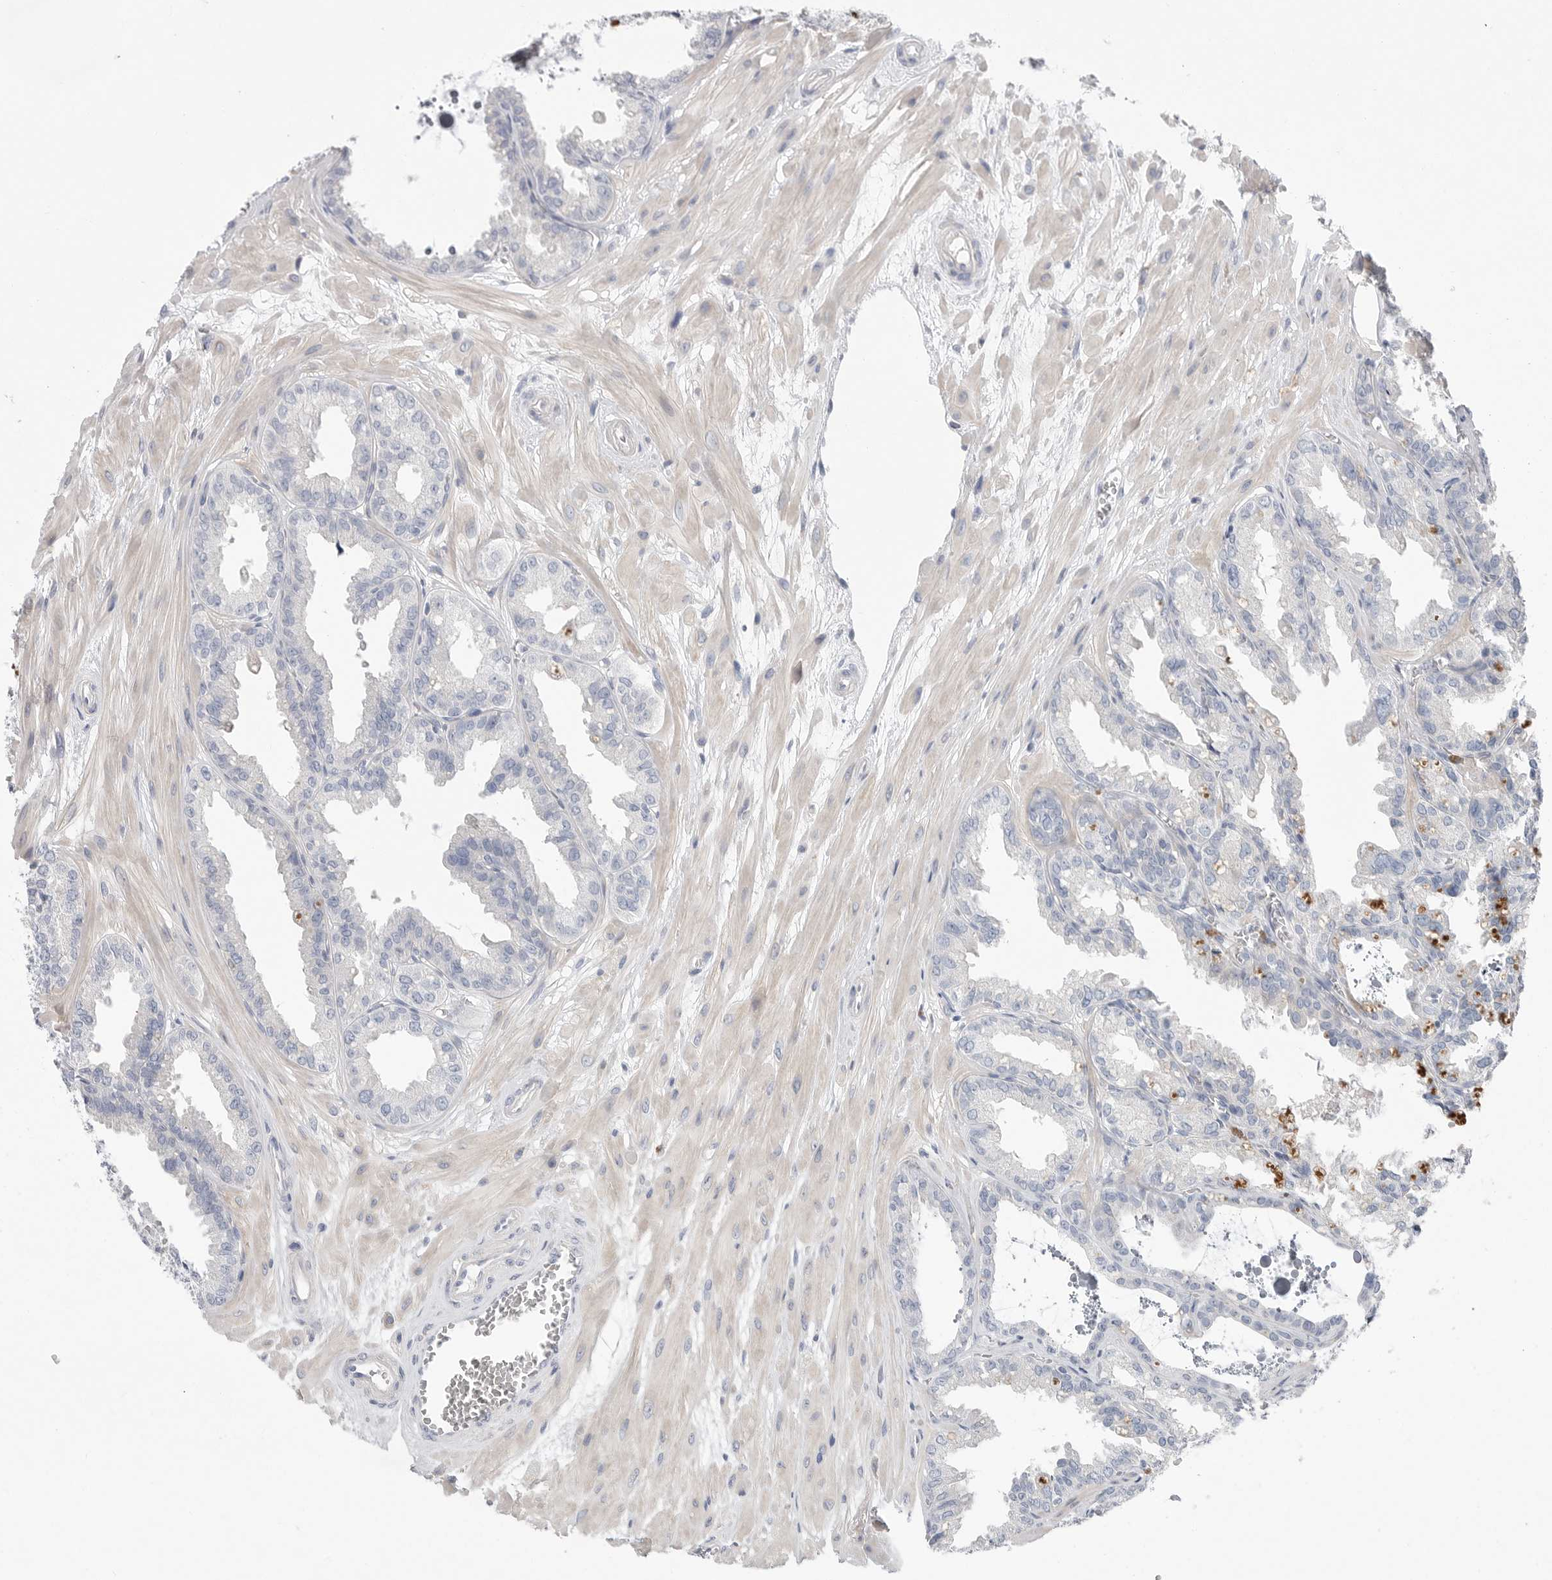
{"staining": {"intensity": "negative", "quantity": "none", "location": "none"}, "tissue": "seminal vesicle", "cell_type": "Glandular cells", "image_type": "normal", "snomed": [{"axis": "morphology", "description": "Normal tissue, NOS"}, {"axis": "topography", "description": "Prostate"}, {"axis": "topography", "description": "Seminal veicle"}], "caption": "Unremarkable seminal vesicle was stained to show a protein in brown. There is no significant expression in glandular cells. (DAB immunohistochemistry with hematoxylin counter stain).", "gene": "CAMK2B", "patient": {"sex": "male", "age": 51}}